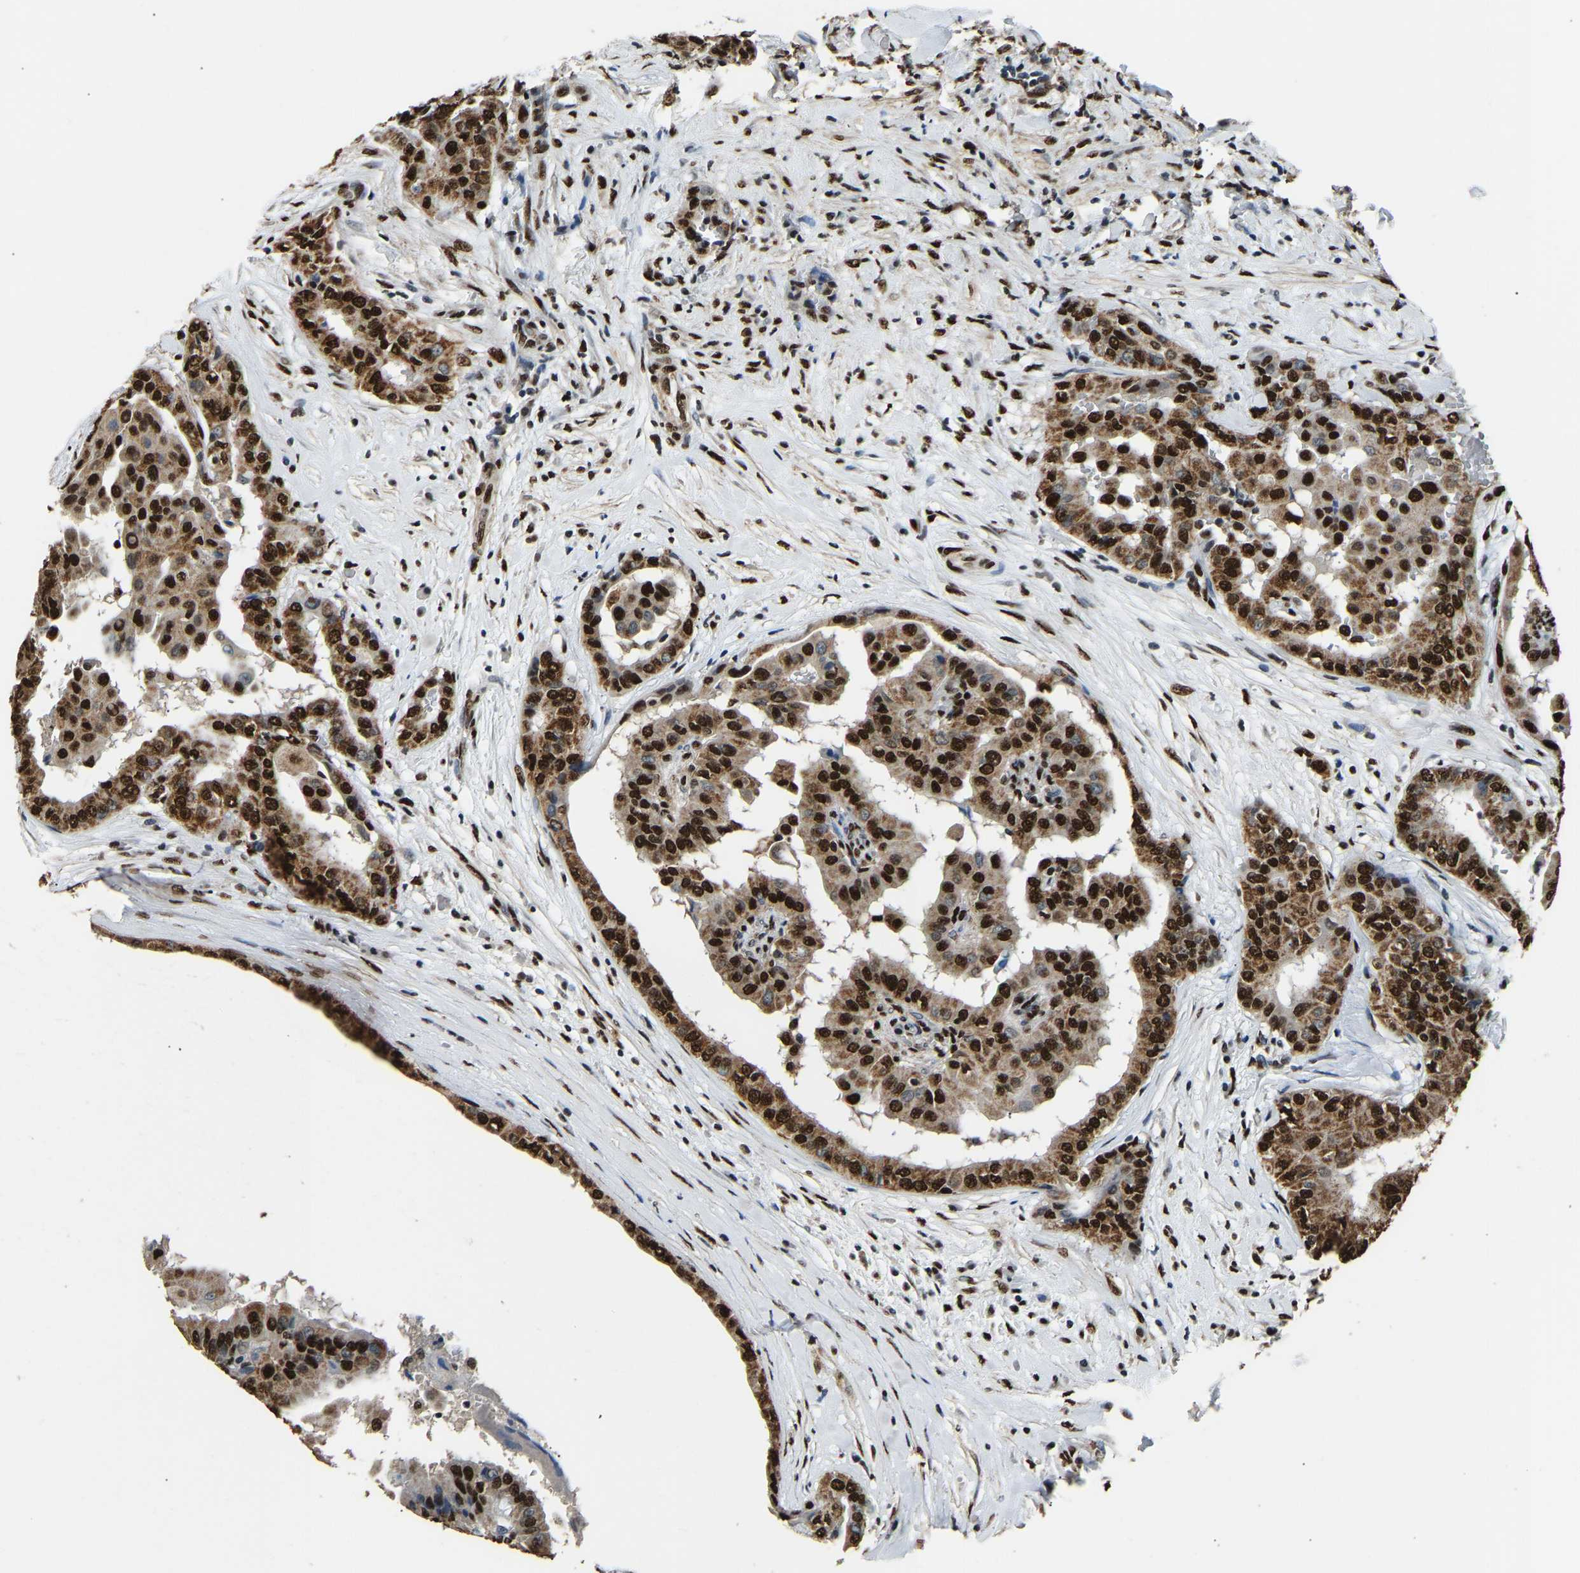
{"staining": {"intensity": "strong", "quantity": ">75%", "location": "cytoplasmic/membranous,nuclear"}, "tissue": "thyroid cancer", "cell_type": "Tumor cells", "image_type": "cancer", "snomed": [{"axis": "morphology", "description": "Papillary adenocarcinoma, NOS"}, {"axis": "topography", "description": "Thyroid gland"}], "caption": "A brown stain highlights strong cytoplasmic/membranous and nuclear staining of a protein in thyroid cancer (papillary adenocarcinoma) tumor cells. The protein of interest is stained brown, and the nuclei are stained in blue (DAB (3,3'-diaminobenzidine) IHC with brightfield microscopy, high magnification).", "gene": "SAFB", "patient": {"sex": "male", "age": 33}}